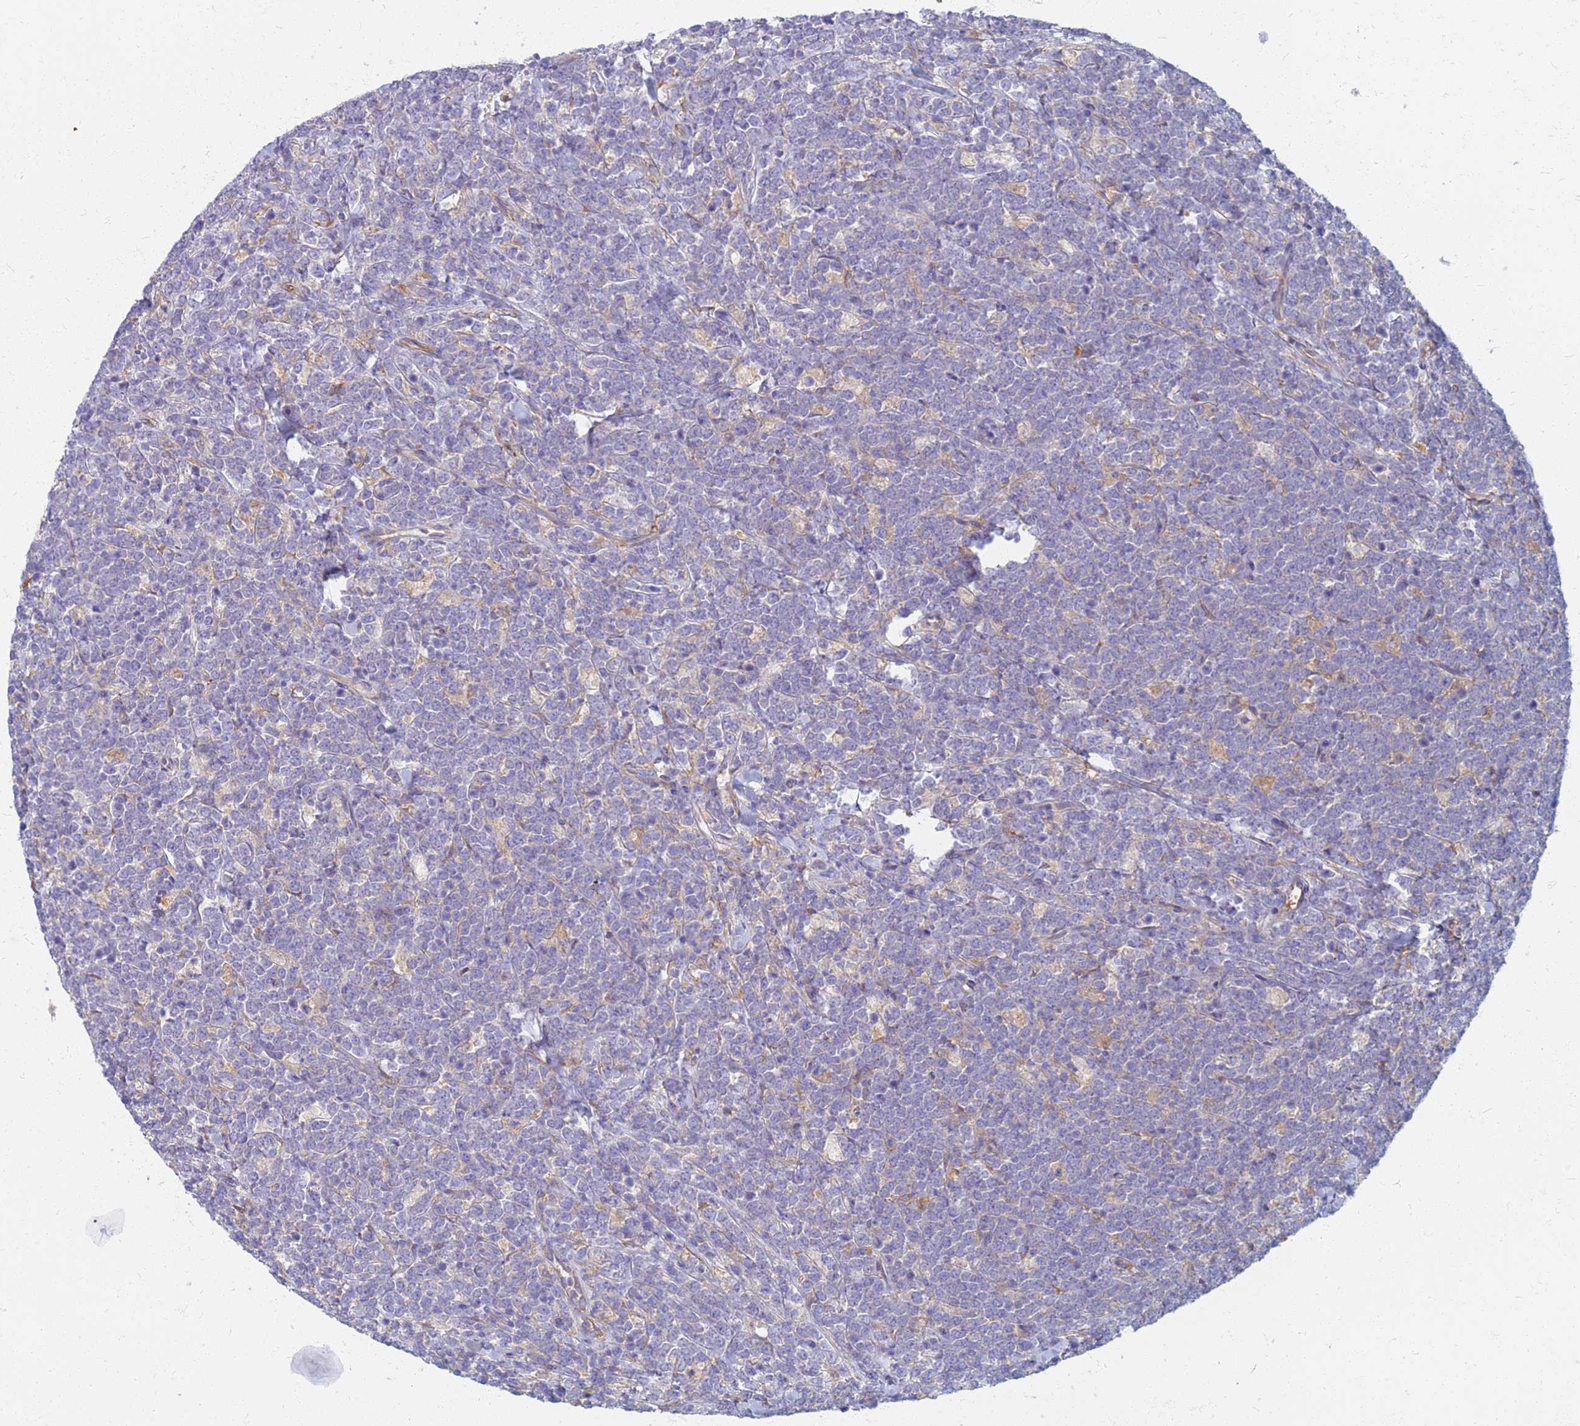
{"staining": {"intensity": "negative", "quantity": "none", "location": "none"}, "tissue": "lymphoma", "cell_type": "Tumor cells", "image_type": "cancer", "snomed": [{"axis": "morphology", "description": "Malignant lymphoma, non-Hodgkin's type, High grade"}, {"axis": "topography", "description": "Small intestine"}], "caption": "An immunohistochemistry micrograph of malignant lymphoma, non-Hodgkin's type (high-grade) is shown. There is no staining in tumor cells of malignant lymphoma, non-Hodgkin's type (high-grade).", "gene": "EEA1", "patient": {"sex": "male", "age": 8}}